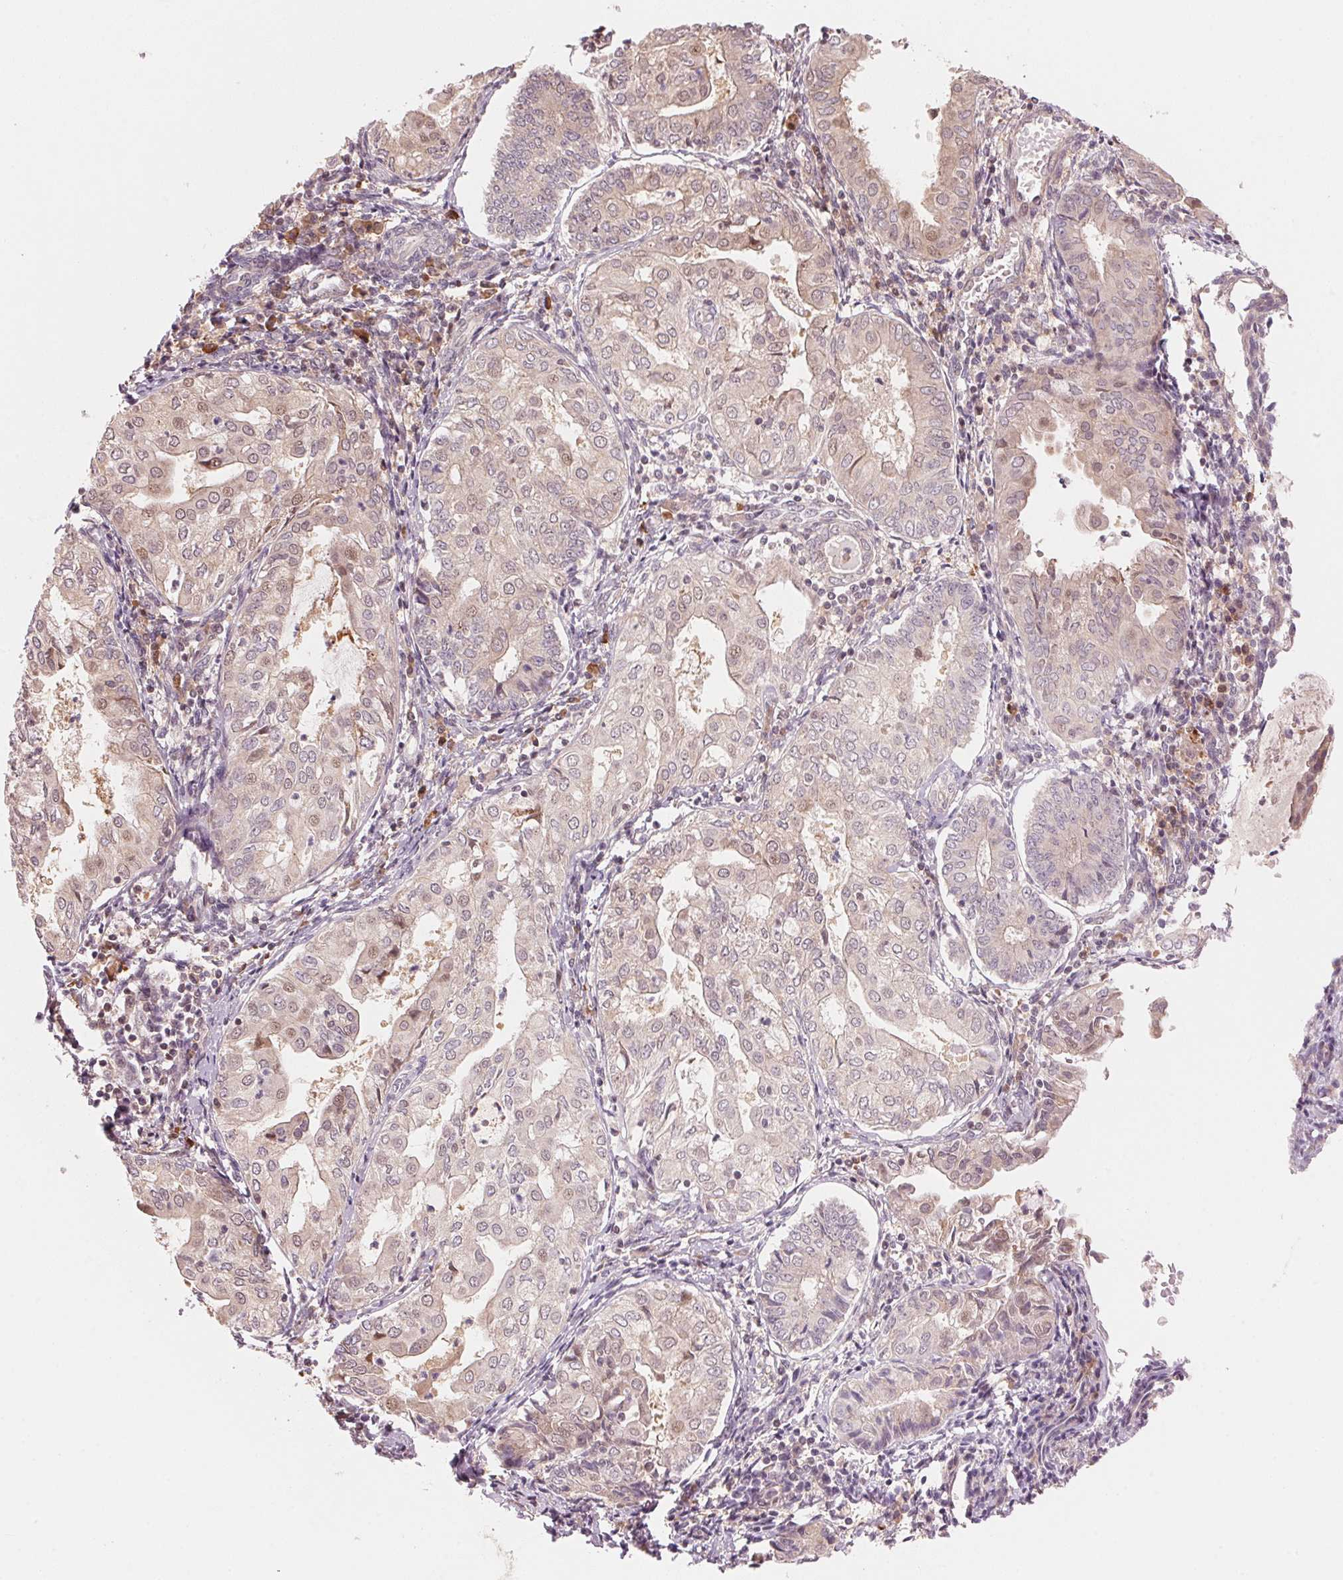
{"staining": {"intensity": "weak", "quantity": "25%-75%", "location": "cytoplasmic/membranous"}, "tissue": "endometrial cancer", "cell_type": "Tumor cells", "image_type": "cancer", "snomed": [{"axis": "morphology", "description": "Adenocarcinoma, NOS"}, {"axis": "topography", "description": "Endometrium"}], "caption": "The image demonstrates staining of endometrial cancer, revealing weak cytoplasmic/membranous protein staining (brown color) within tumor cells.", "gene": "PRKN", "patient": {"sex": "female", "age": 68}}